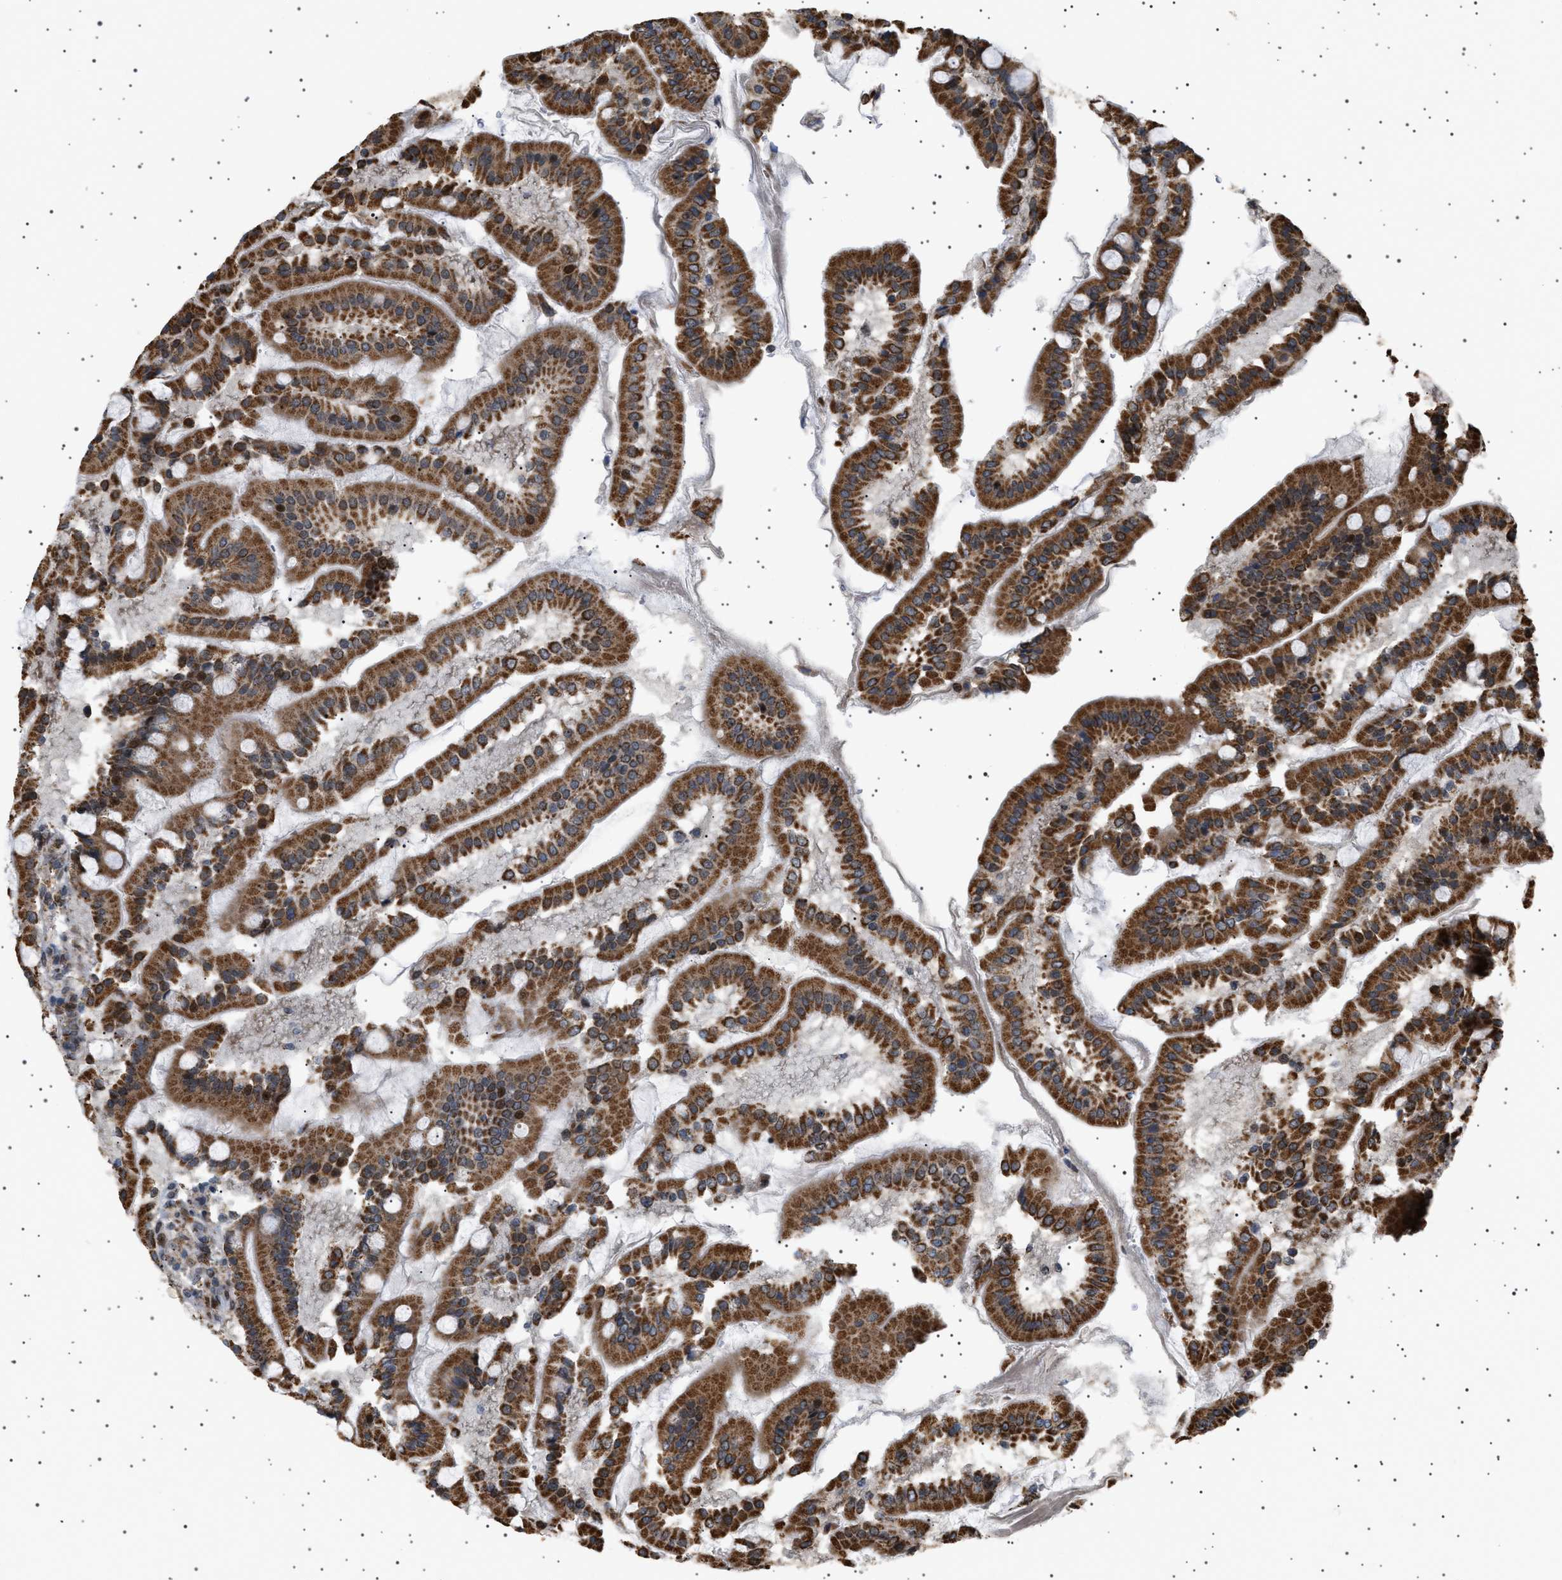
{"staining": {"intensity": "strong", "quantity": ">75%", "location": "cytoplasmic/membranous,nuclear"}, "tissue": "duodenum", "cell_type": "Glandular cells", "image_type": "normal", "snomed": [{"axis": "morphology", "description": "Normal tissue, NOS"}, {"axis": "topography", "description": "Duodenum"}], "caption": "Immunohistochemistry (DAB (3,3'-diaminobenzidine)) staining of benign duodenum reveals strong cytoplasmic/membranous,nuclear protein staining in approximately >75% of glandular cells. Immunohistochemistry (ihc) stains the protein of interest in brown and the nuclei are stained blue.", "gene": "MELK", "patient": {"sex": "male", "age": 50}}